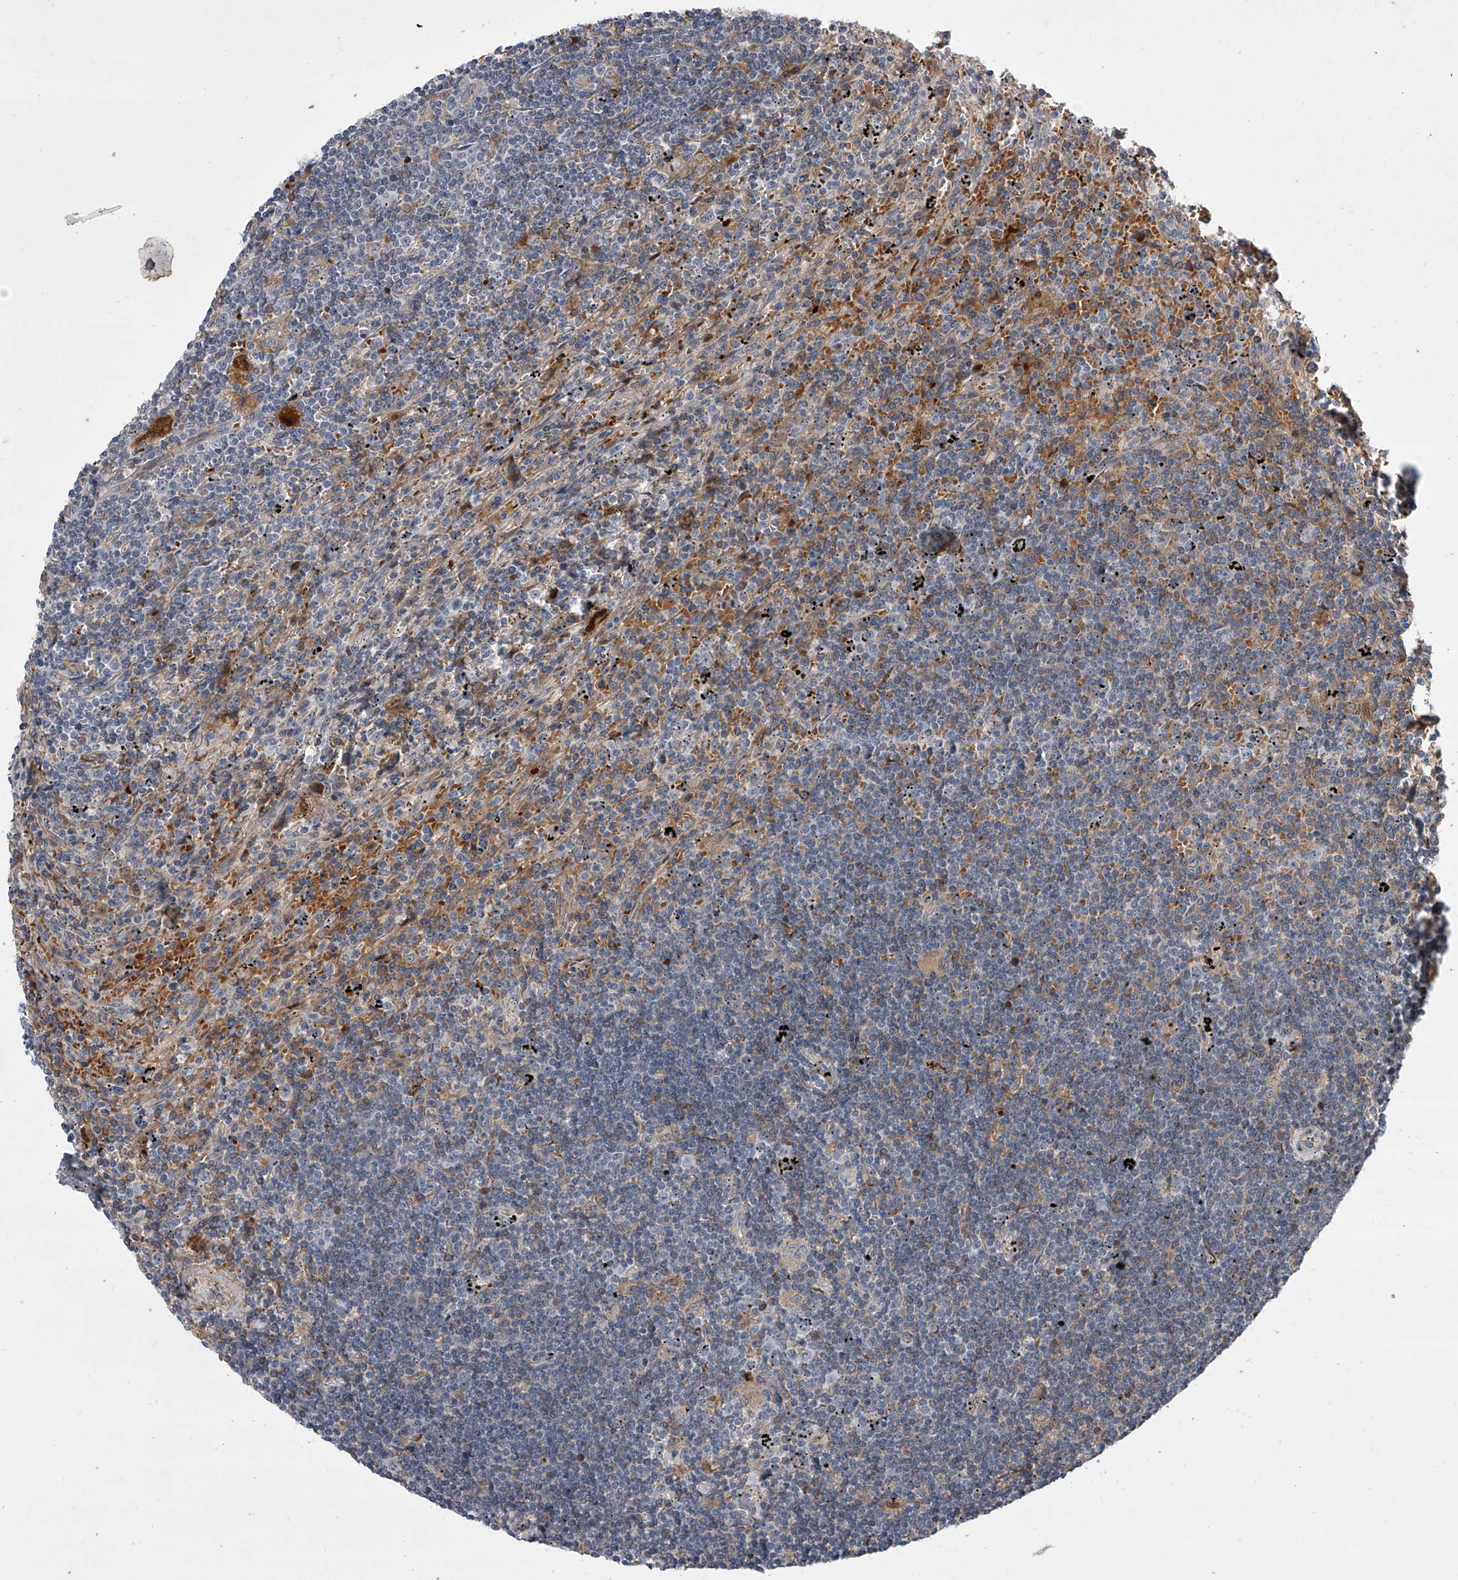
{"staining": {"intensity": "negative", "quantity": "none", "location": "none"}, "tissue": "lymphoma", "cell_type": "Tumor cells", "image_type": "cancer", "snomed": [{"axis": "morphology", "description": "Malignant lymphoma, non-Hodgkin's type, Low grade"}, {"axis": "topography", "description": "Spleen"}], "caption": "High power microscopy image of an immunohistochemistry image of low-grade malignant lymphoma, non-Hodgkin's type, revealing no significant expression in tumor cells.", "gene": "HEATR6", "patient": {"sex": "male", "age": 76}}